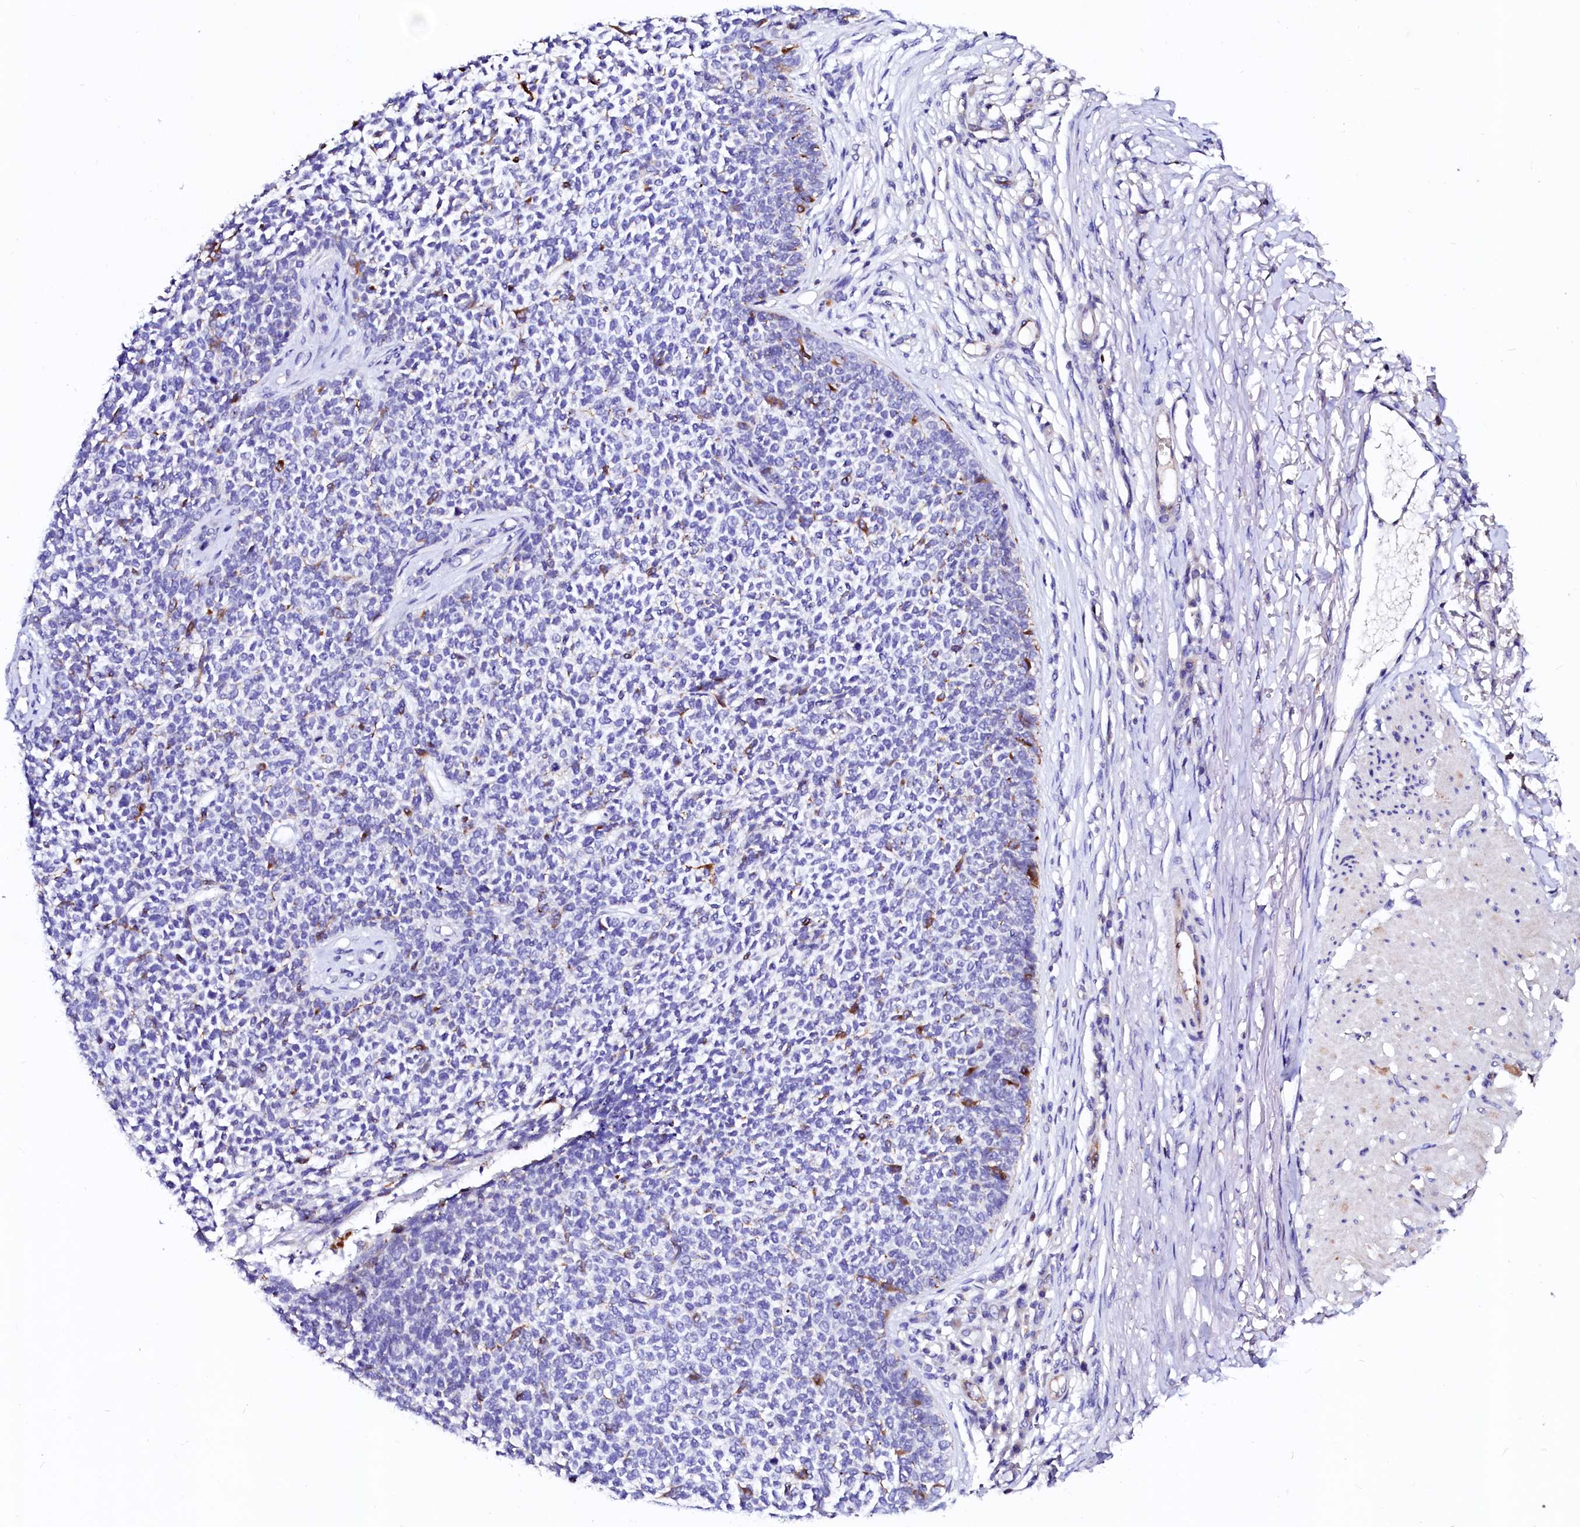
{"staining": {"intensity": "negative", "quantity": "none", "location": "none"}, "tissue": "skin cancer", "cell_type": "Tumor cells", "image_type": "cancer", "snomed": [{"axis": "morphology", "description": "Basal cell carcinoma"}, {"axis": "topography", "description": "Skin"}], "caption": "Immunohistochemistry (IHC) of human basal cell carcinoma (skin) demonstrates no expression in tumor cells. (Stains: DAB (3,3'-diaminobenzidine) IHC with hematoxylin counter stain, Microscopy: brightfield microscopy at high magnification).", "gene": "RAB27A", "patient": {"sex": "female", "age": 84}}